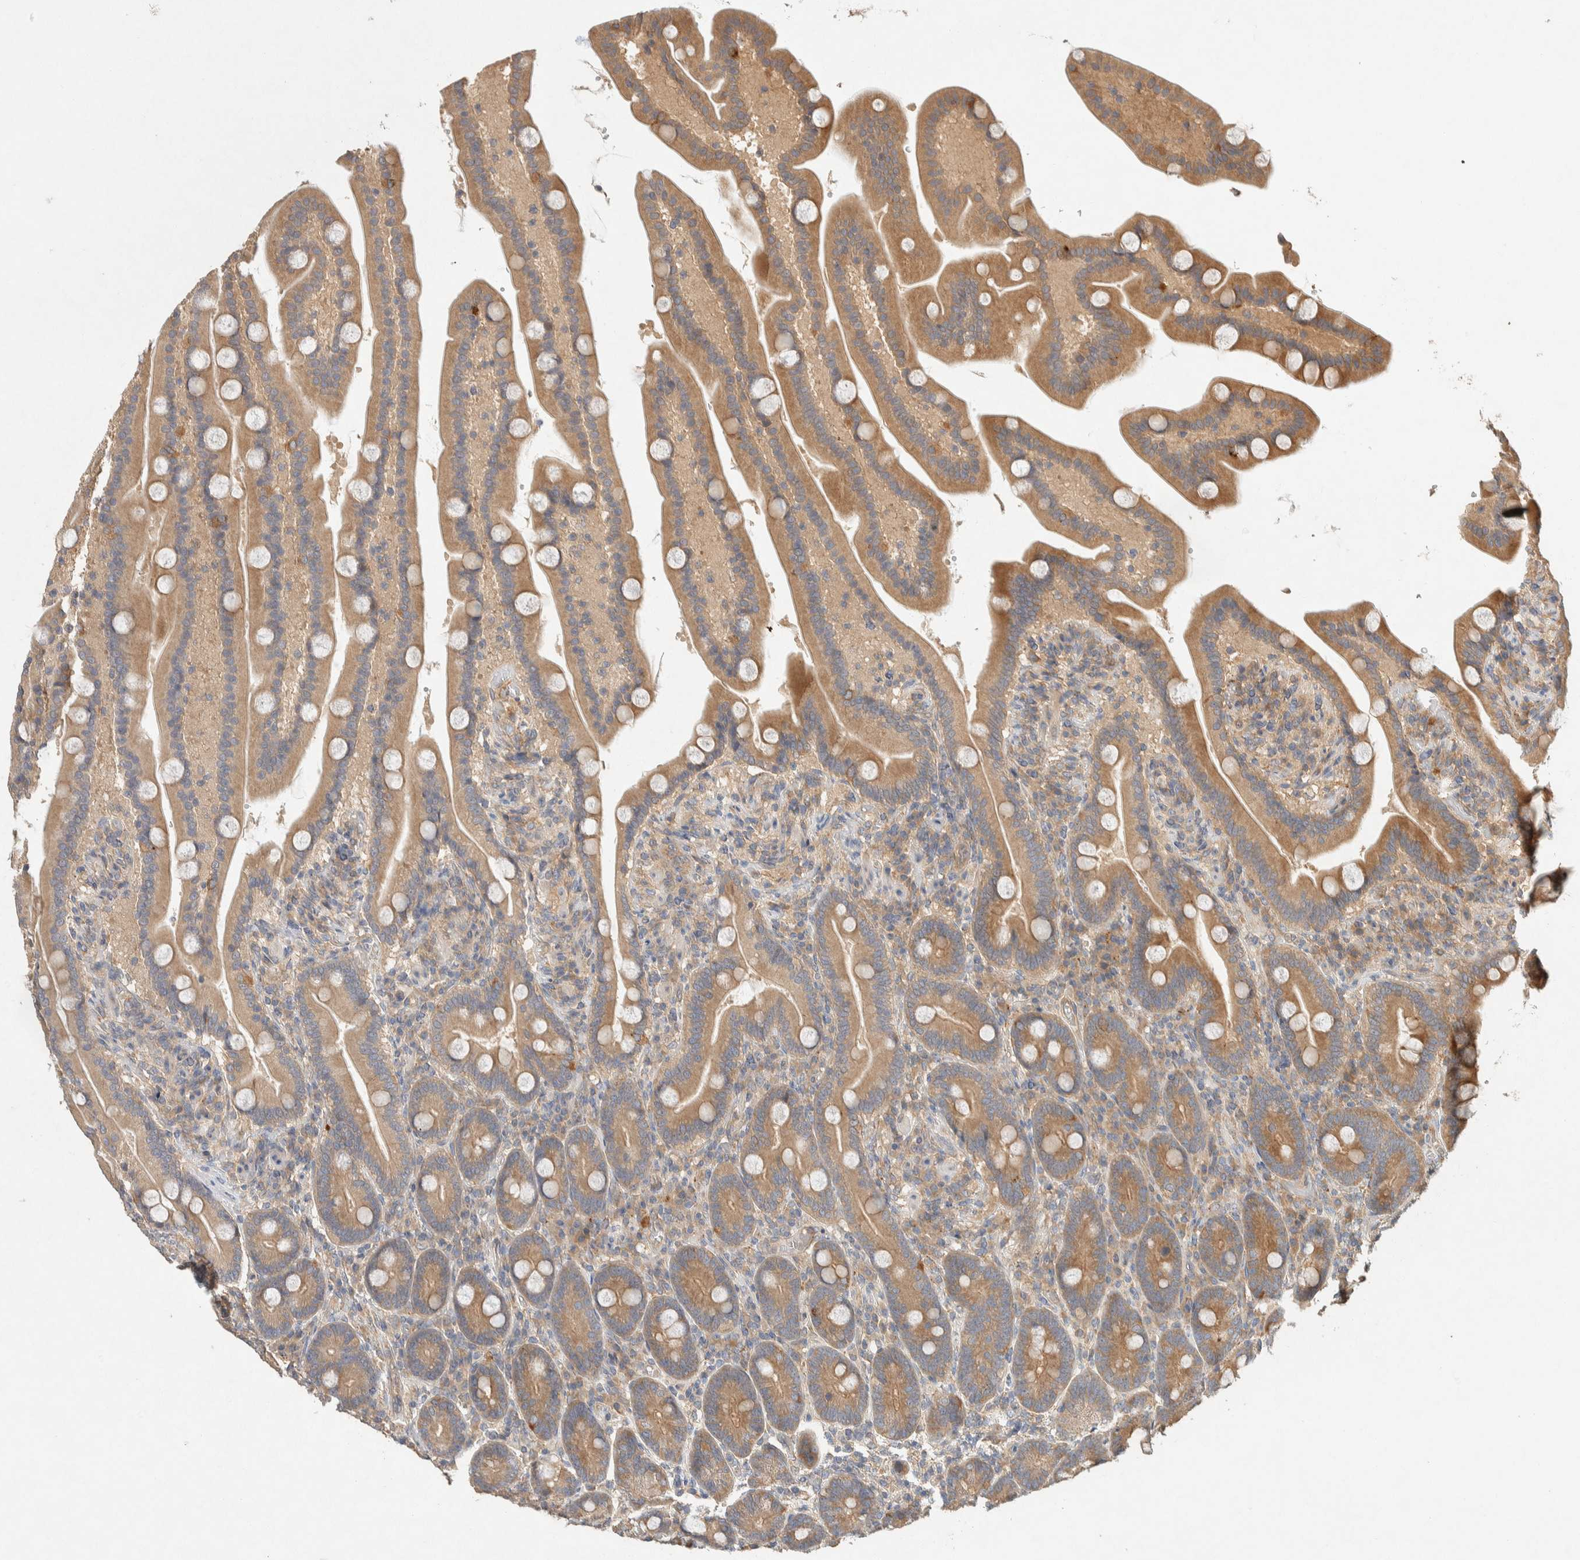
{"staining": {"intensity": "moderate", "quantity": ">75%", "location": "cytoplasmic/membranous"}, "tissue": "duodenum", "cell_type": "Glandular cells", "image_type": "normal", "snomed": [{"axis": "morphology", "description": "Normal tissue, NOS"}, {"axis": "topography", "description": "Duodenum"}], "caption": "Immunohistochemical staining of benign human duodenum demonstrates moderate cytoplasmic/membranous protein expression in about >75% of glandular cells.", "gene": "PXK", "patient": {"sex": "male", "age": 54}}